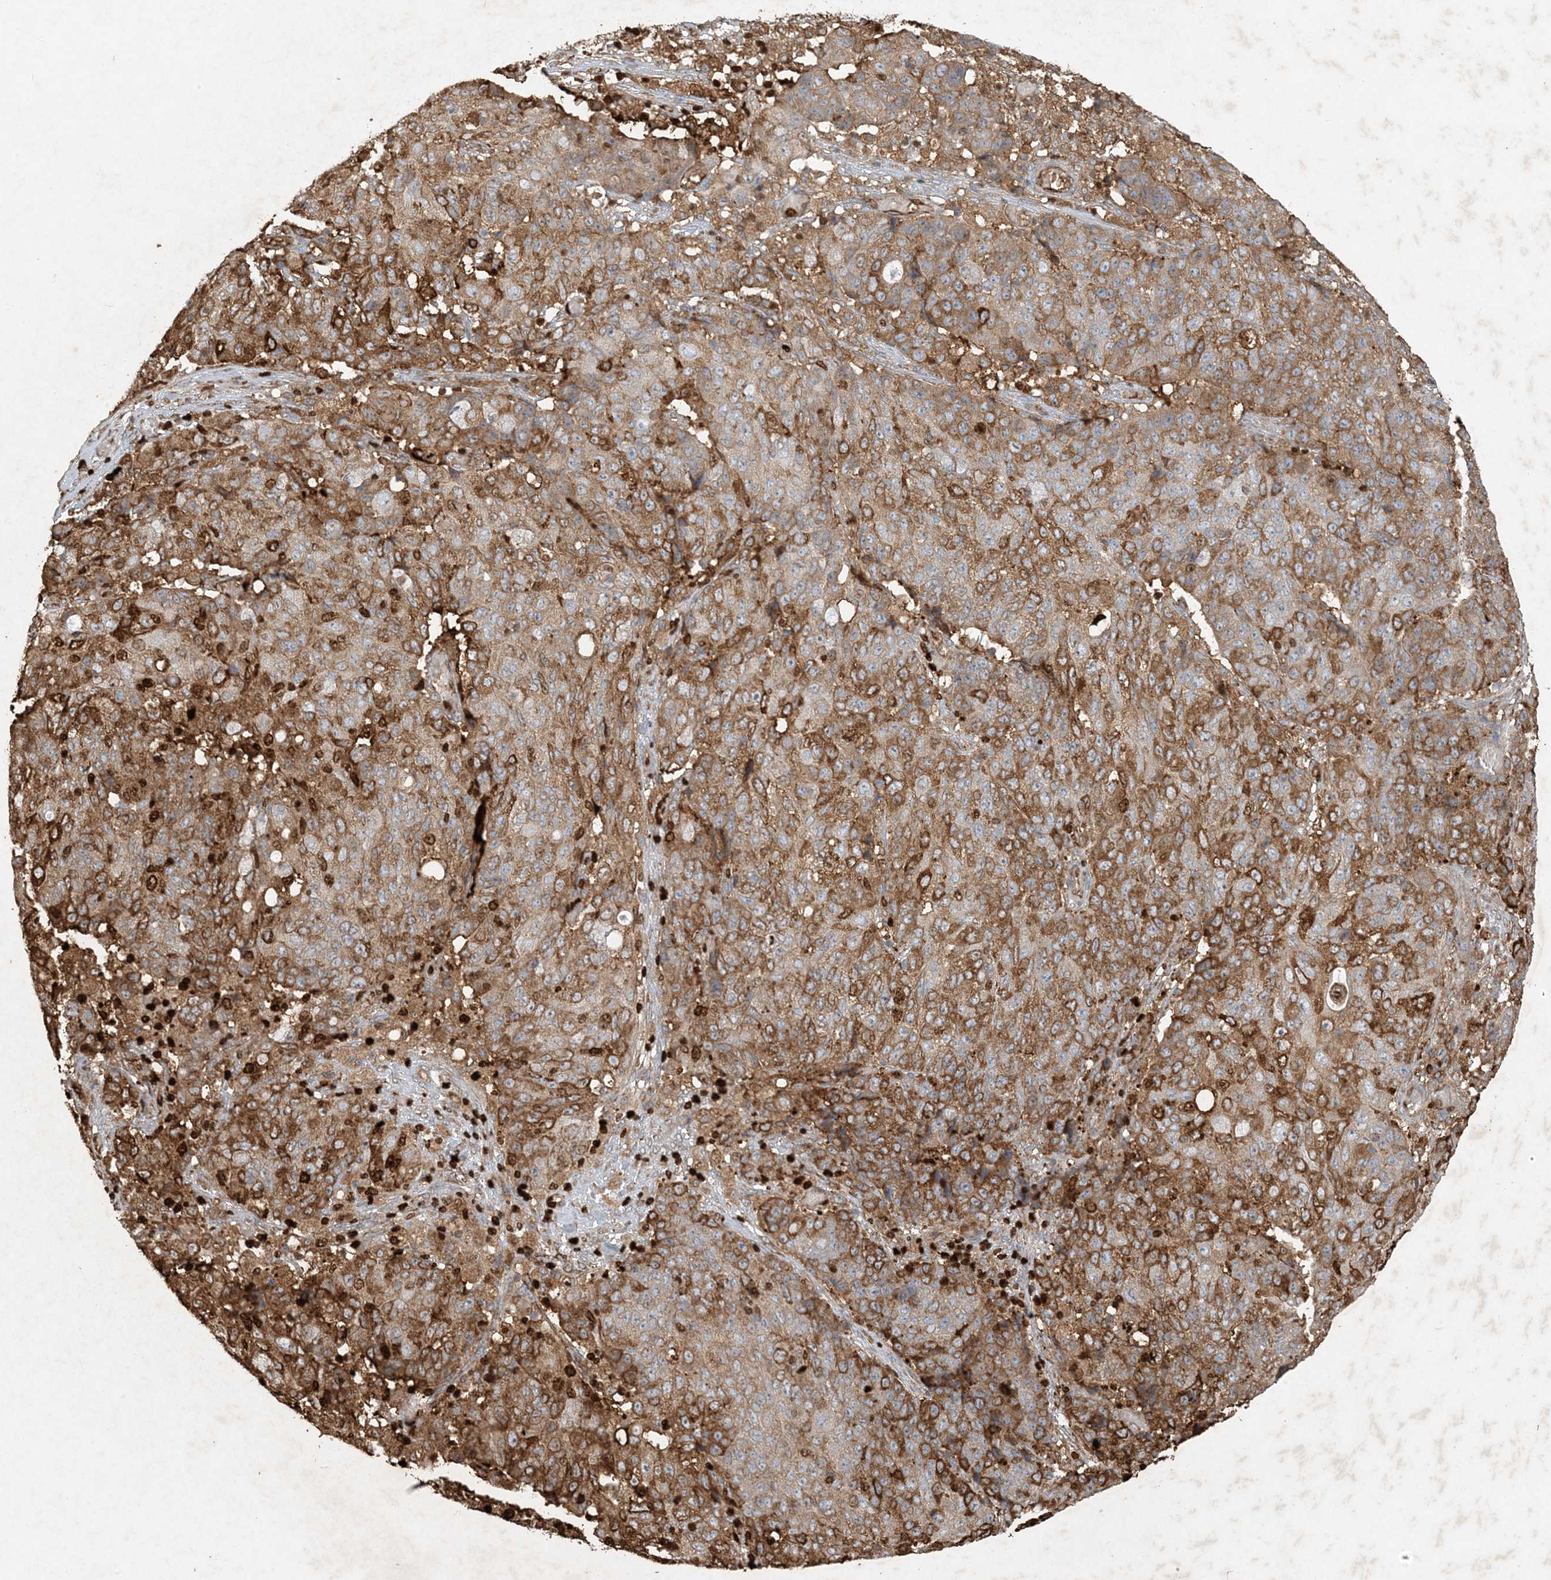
{"staining": {"intensity": "strong", "quantity": ">75%", "location": "cytoplasmic/membranous"}, "tissue": "ovarian cancer", "cell_type": "Tumor cells", "image_type": "cancer", "snomed": [{"axis": "morphology", "description": "Carcinoma, endometroid"}, {"axis": "topography", "description": "Ovary"}], "caption": "An immunohistochemistry (IHC) photomicrograph of neoplastic tissue is shown. Protein staining in brown shows strong cytoplasmic/membranous positivity in endometroid carcinoma (ovarian) within tumor cells.", "gene": "MCOLN1", "patient": {"sex": "female", "age": 42}}